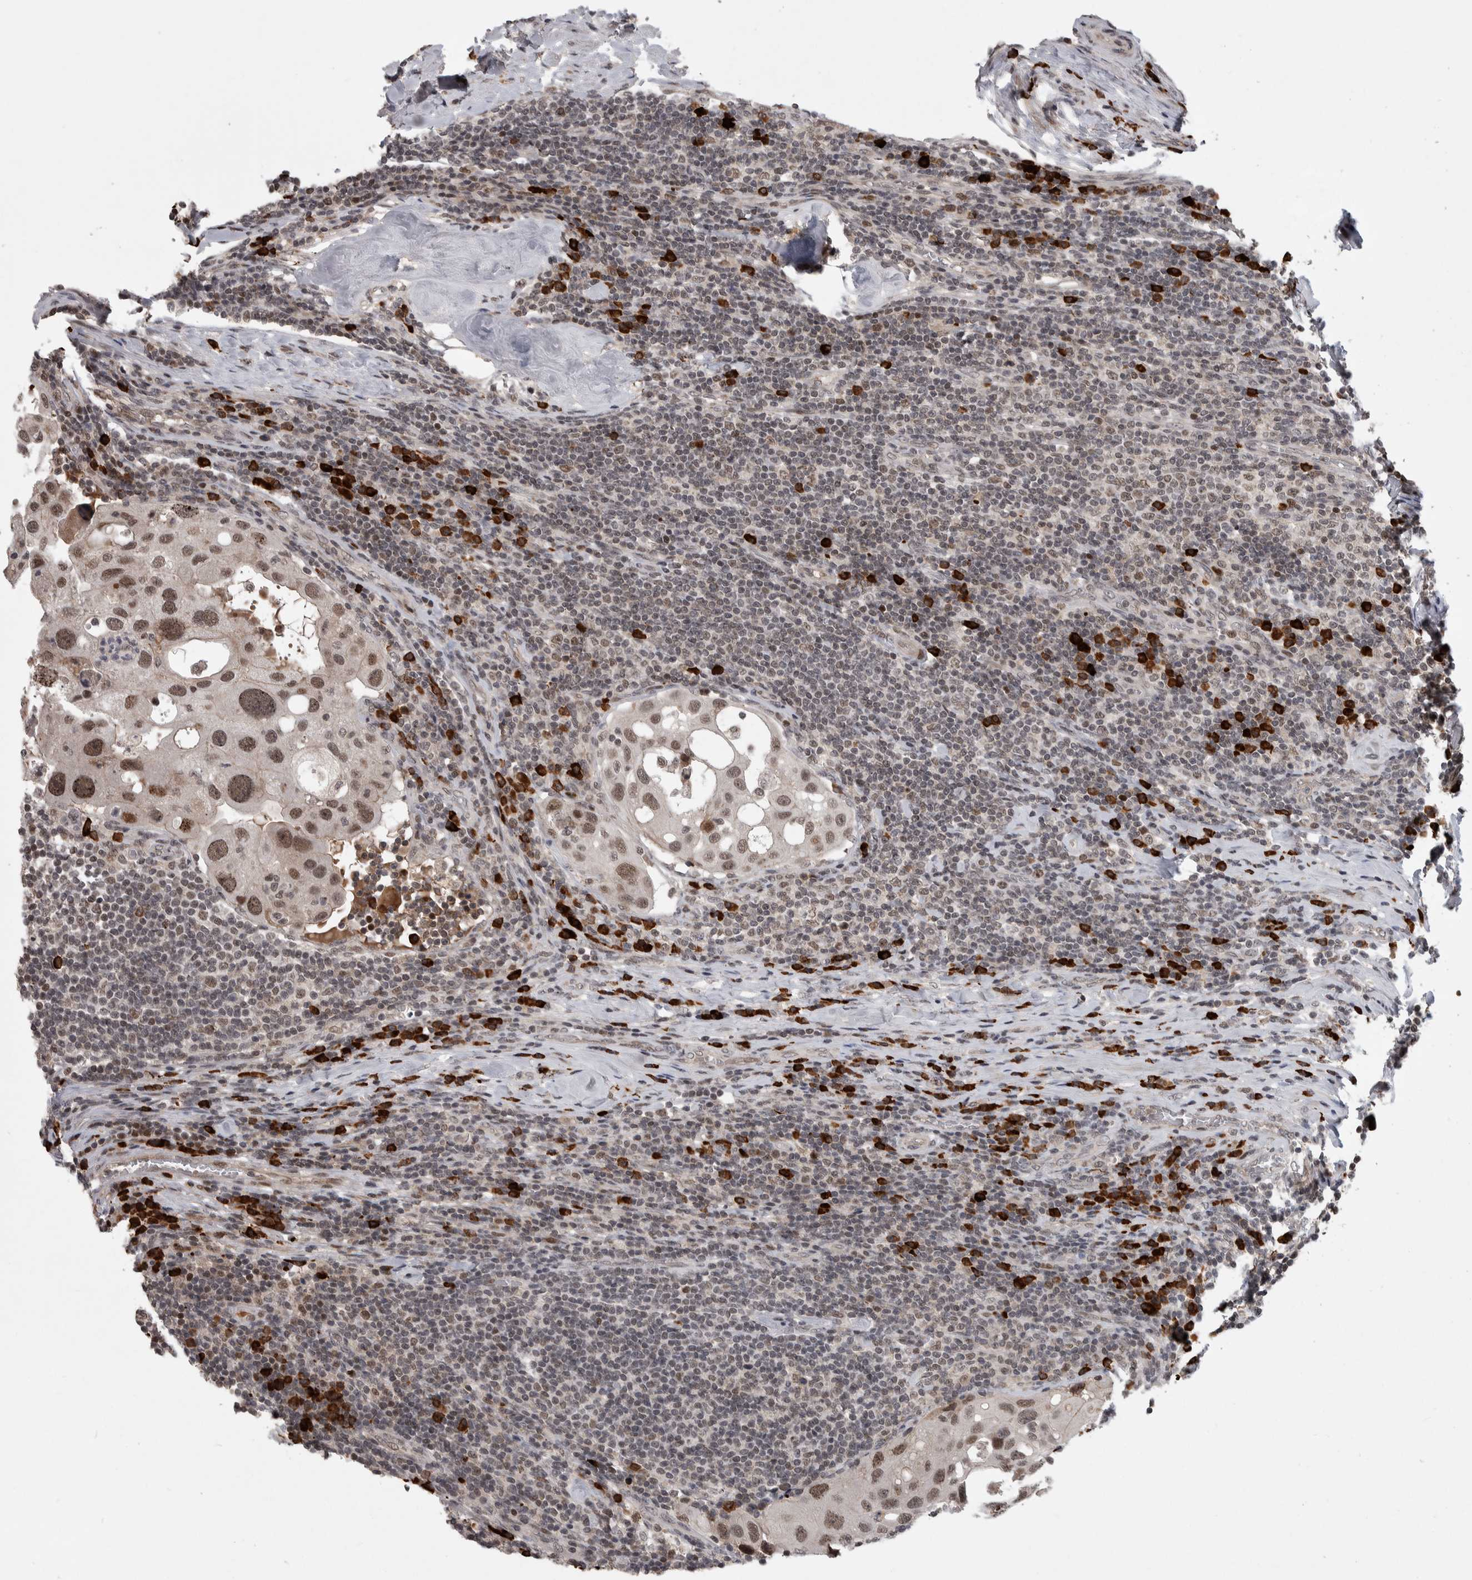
{"staining": {"intensity": "moderate", "quantity": ">75%", "location": "nuclear"}, "tissue": "urothelial cancer", "cell_type": "Tumor cells", "image_type": "cancer", "snomed": [{"axis": "morphology", "description": "Urothelial carcinoma, High grade"}, {"axis": "topography", "description": "Lymph node"}, {"axis": "topography", "description": "Urinary bladder"}], "caption": "A medium amount of moderate nuclear expression is identified in about >75% of tumor cells in urothelial cancer tissue. (brown staining indicates protein expression, while blue staining denotes nuclei).", "gene": "ZNF592", "patient": {"sex": "male", "age": 51}}